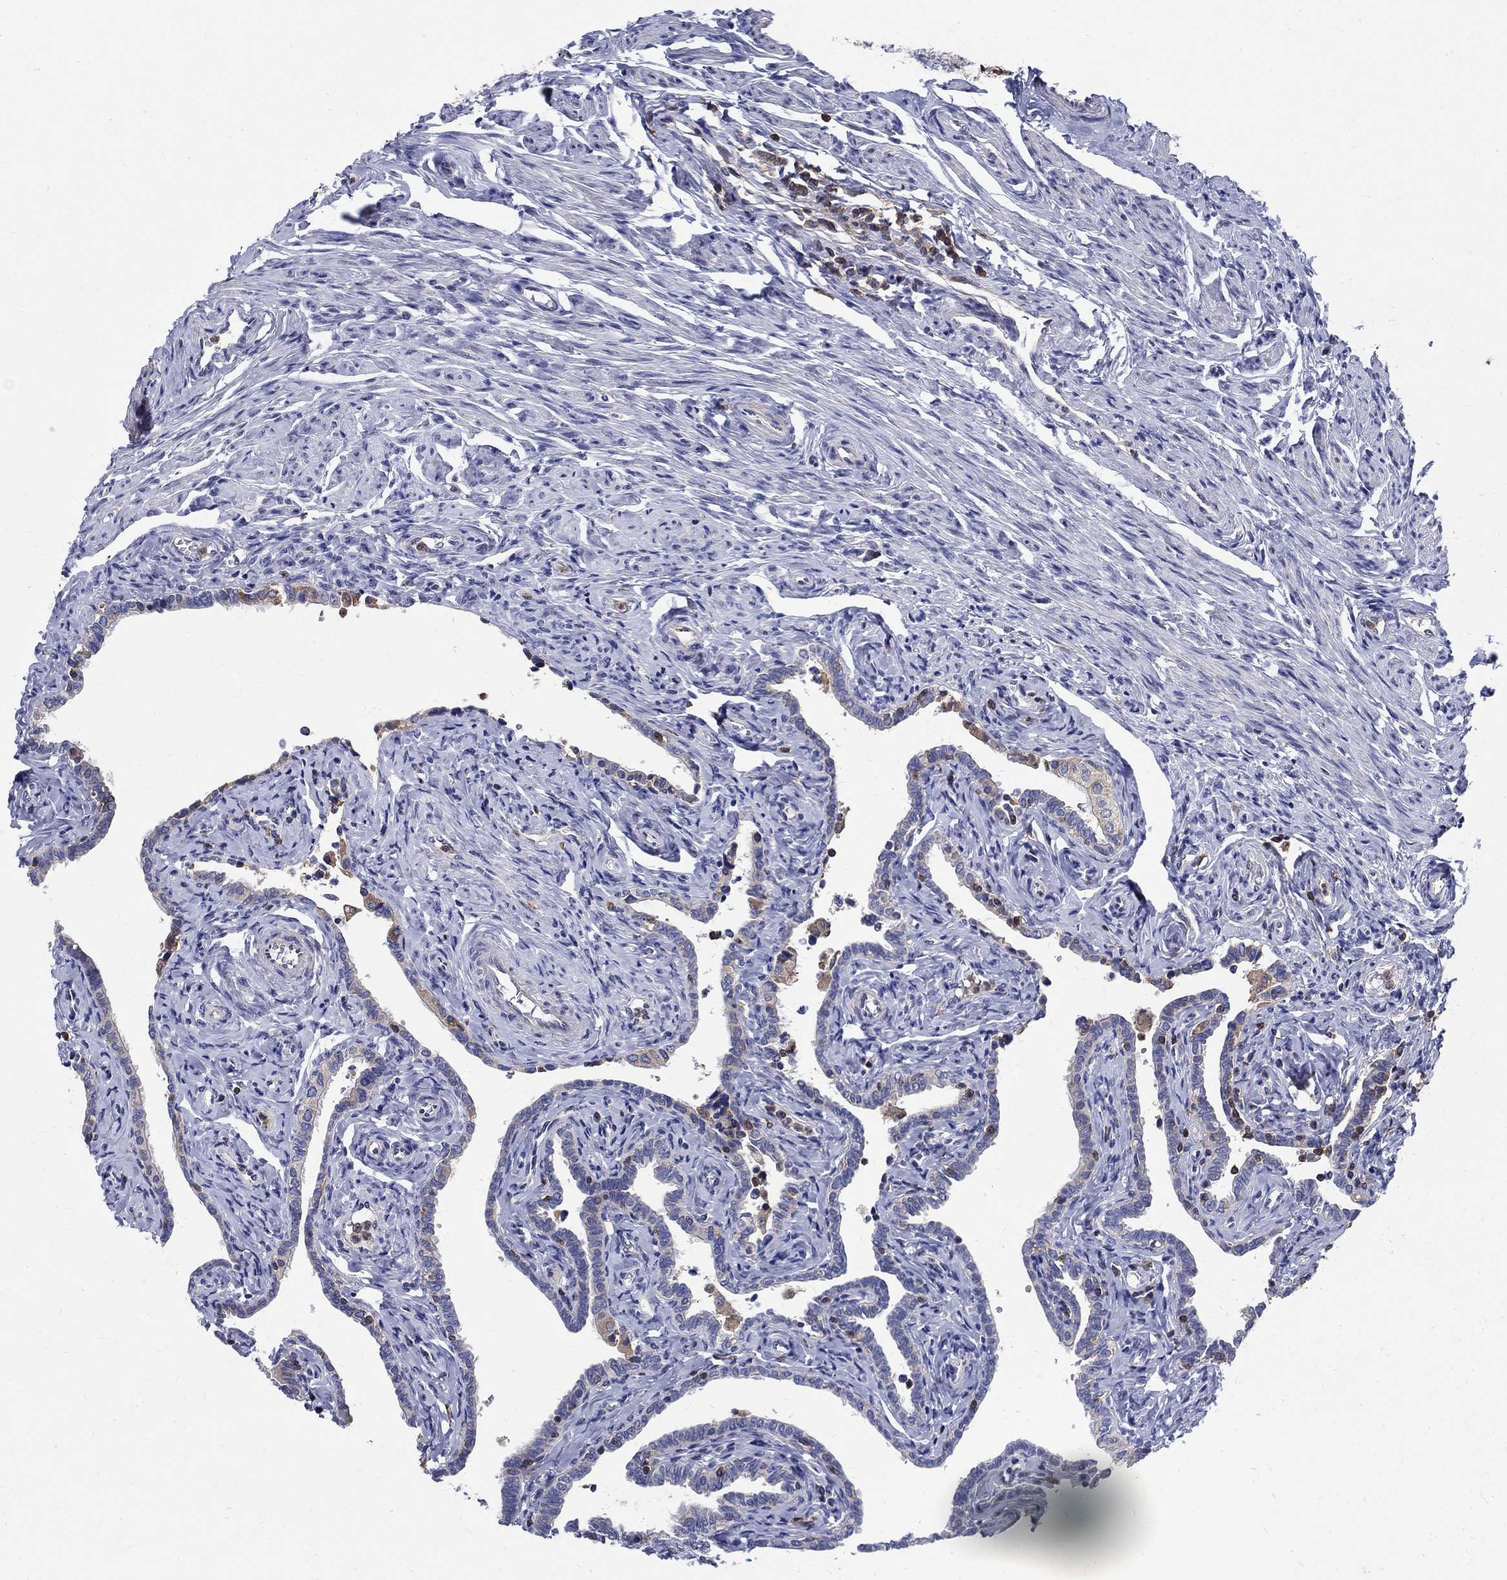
{"staining": {"intensity": "moderate", "quantity": "<25%", "location": "cytoplasmic/membranous"}, "tissue": "fallopian tube", "cell_type": "Glandular cells", "image_type": "normal", "snomed": [{"axis": "morphology", "description": "Normal tissue, NOS"}, {"axis": "topography", "description": "Fallopian tube"}, {"axis": "topography", "description": "Ovary"}], "caption": "Fallopian tube stained for a protein (brown) exhibits moderate cytoplasmic/membranous positive positivity in approximately <25% of glandular cells.", "gene": "AGAP2", "patient": {"sex": "female", "age": 54}}